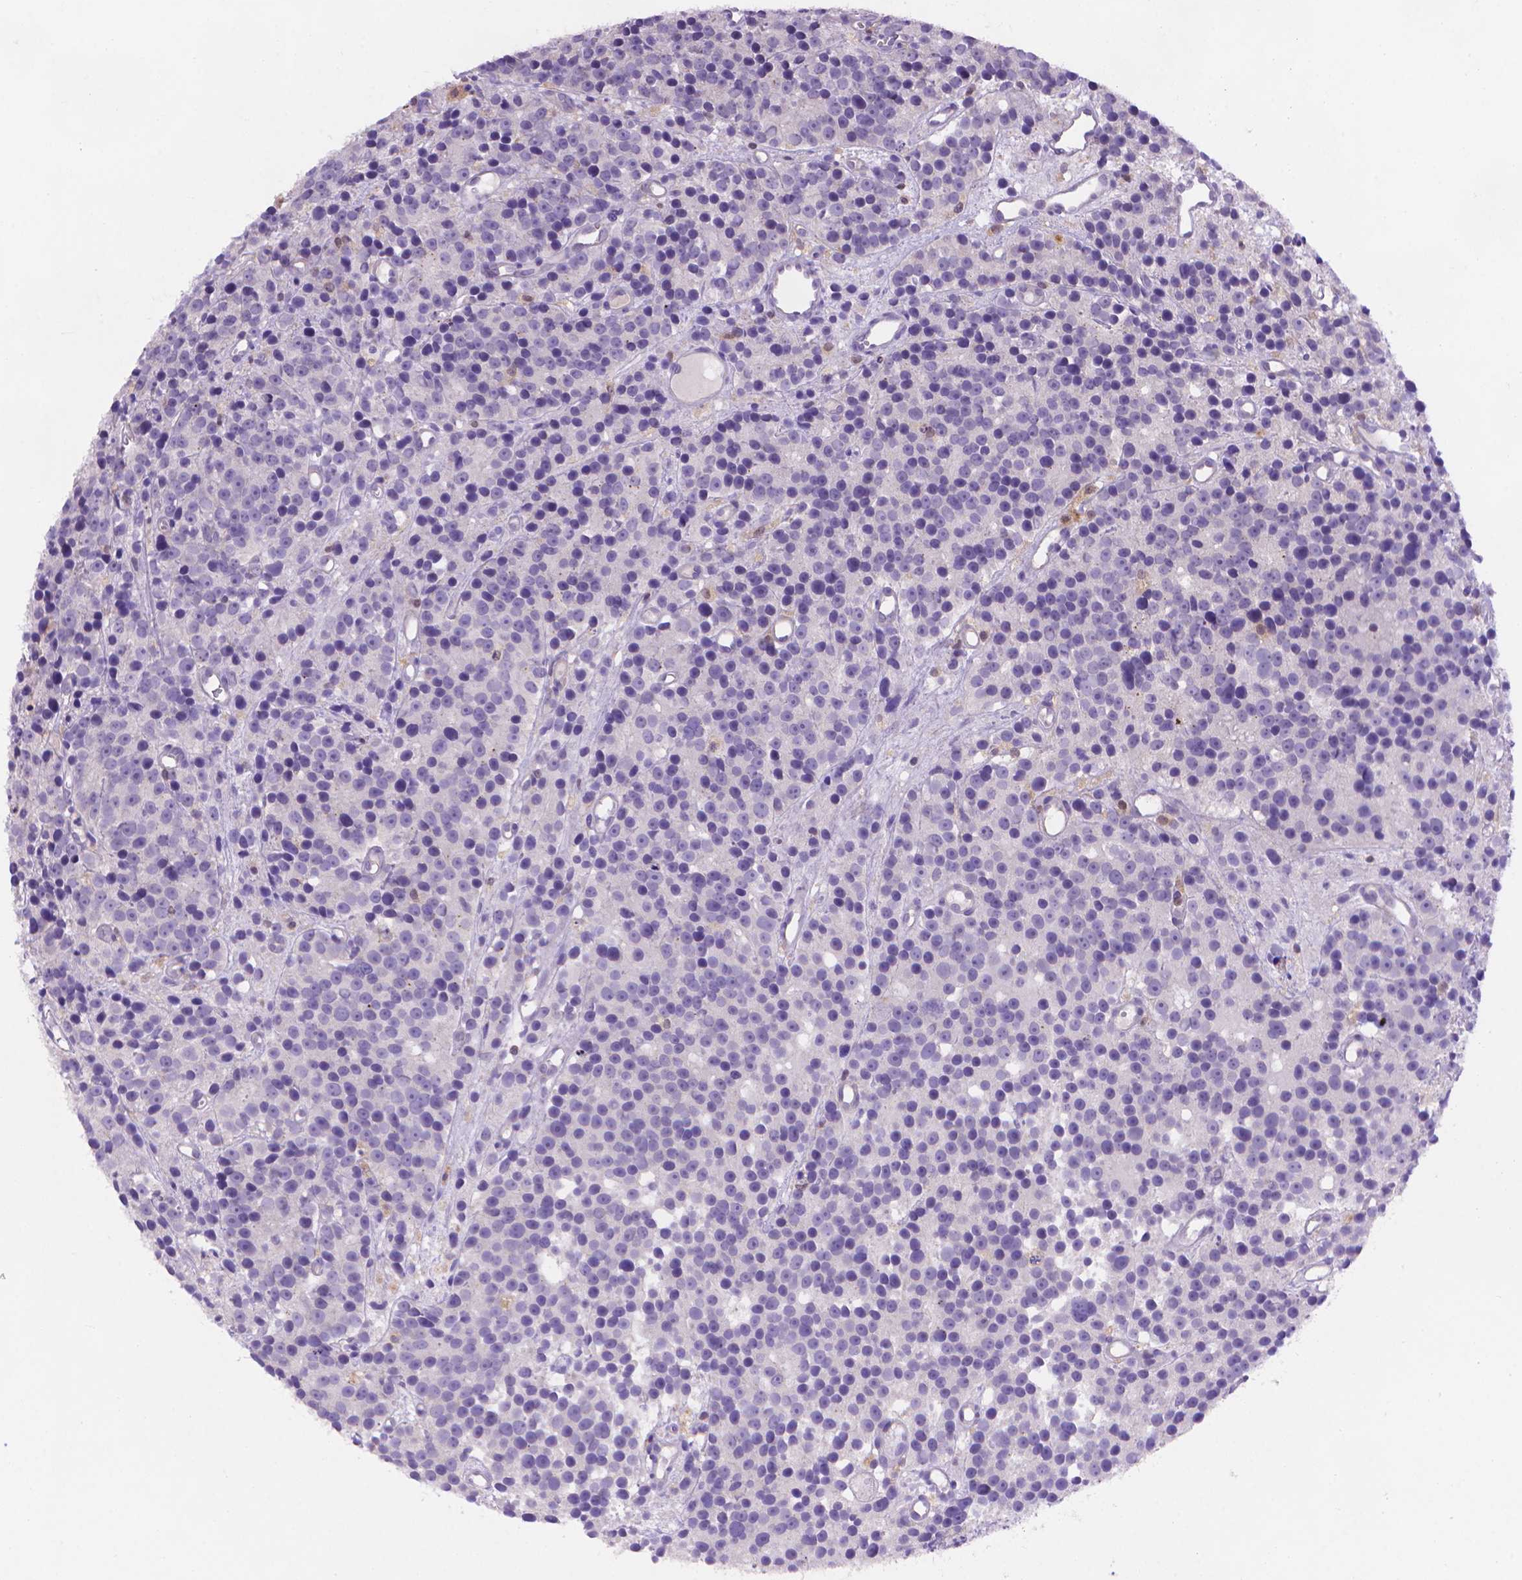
{"staining": {"intensity": "negative", "quantity": "none", "location": "none"}, "tissue": "prostate cancer", "cell_type": "Tumor cells", "image_type": "cancer", "snomed": [{"axis": "morphology", "description": "Adenocarcinoma, High grade"}, {"axis": "topography", "description": "Prostate"}], "caption": "IHC image of human prostate high-grade adenocarcinoma stained for a protein (brown), which shows no expression in tumor cells. (DAB (3,3'-diaminobenzidine) immunohistochemistry (IHC) visualized using brightfield microscopy, high magnification).", "gene": "FGD2", "patient": {"sex": "male", "age": 77}}